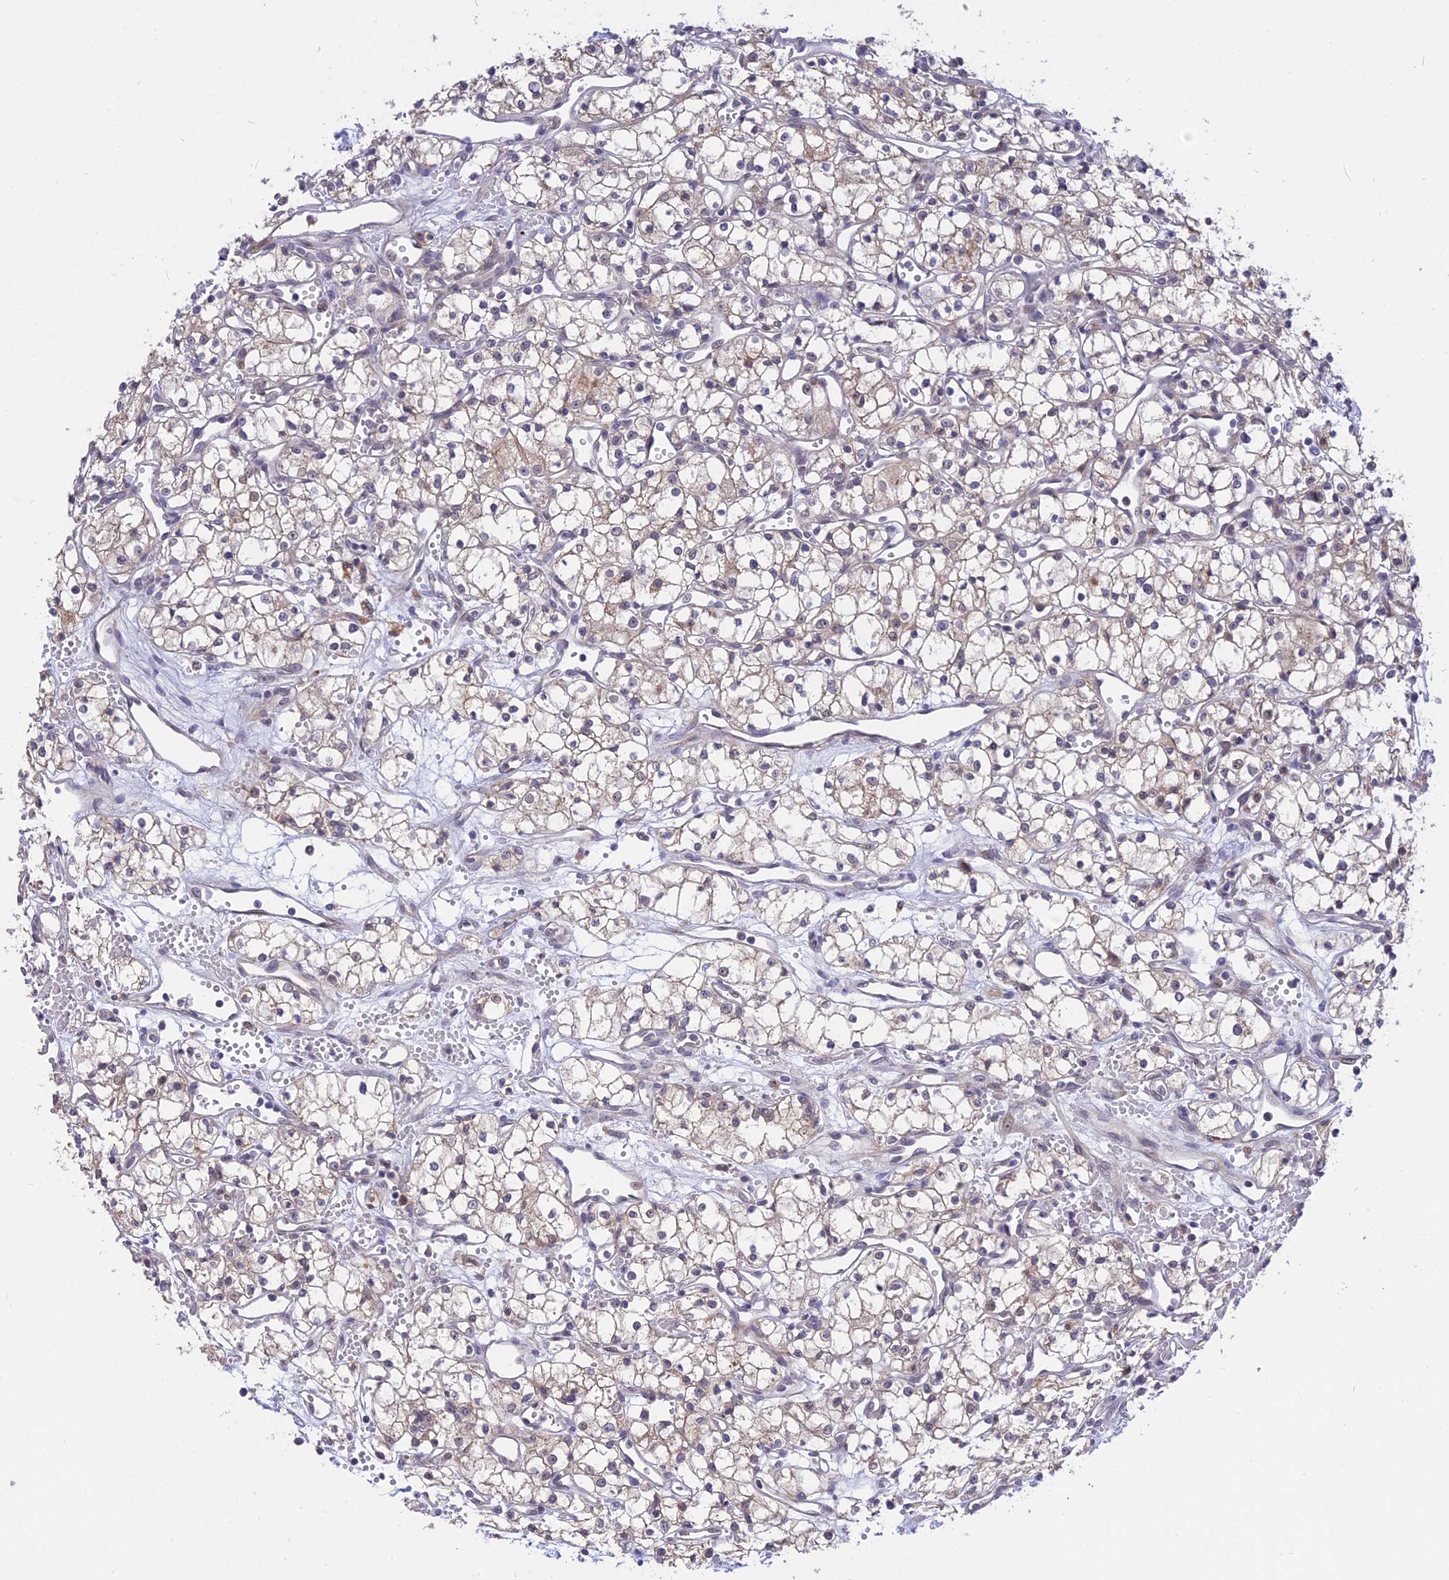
{"staining": {"intensity": "negative", "quantity": "none", "location": "none"}, "tissue": "renal cancer", "cell_type": "Tumor cells", "image_type": "cancer", "snomed": [{"axis": "morphology", "description": "Adenocarcinoma, NOS"}, {"axis": "topography", "description": "Kidney"}], "caption": "Immunohistochemical staining of adenocarcinoma (renal) demonstrates no significant positivity in tumor cells.", "gene": "KCTD14", "patient": {"sex": "male", "age": 59}}